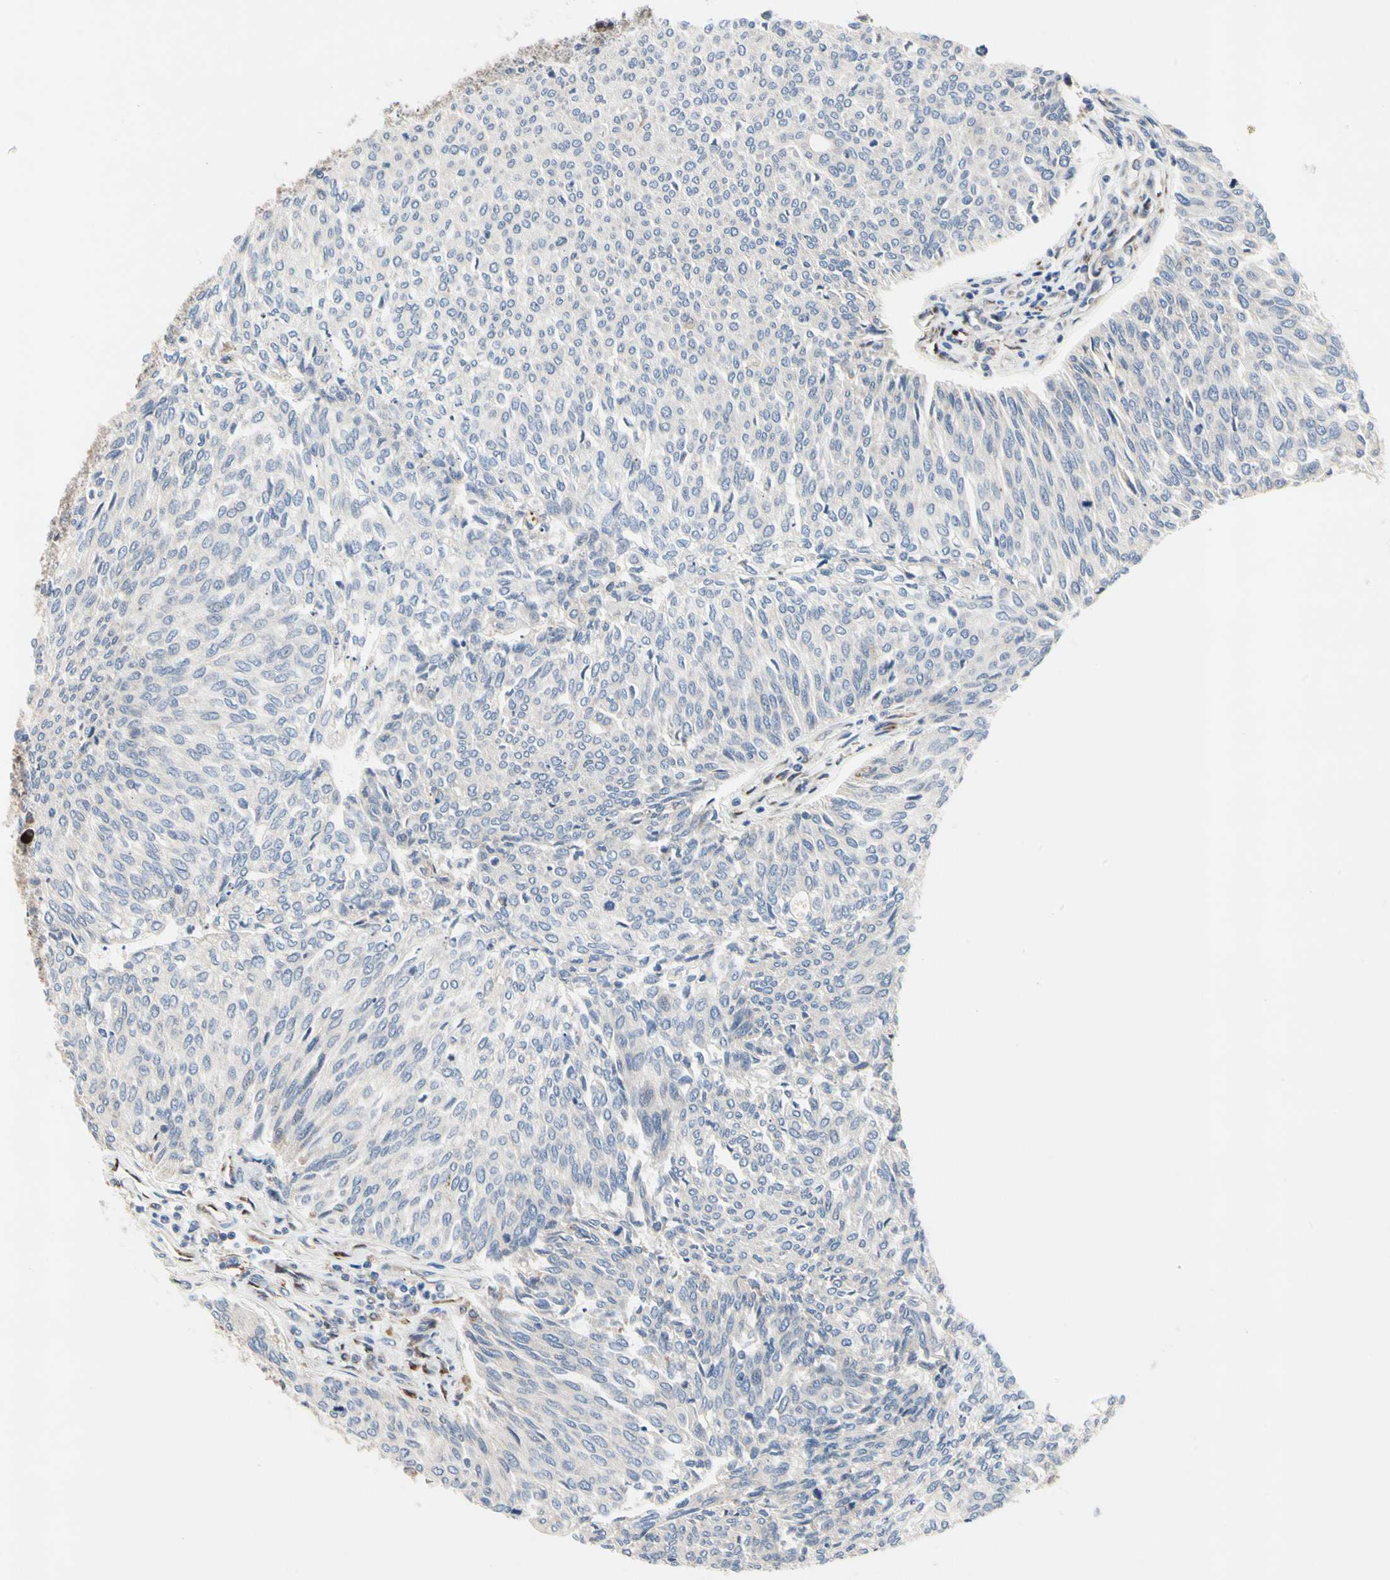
{"staining": {"intensity": "negative", "quantity": "none", "location": "none"}, "tissue": "urothelial cancer", "cell_type": "Tumor cells", "image_type": "cancer", "snomed": [{"axis": "morphology", "description": "Urothelial carcinoma, Low grade"}, {"axis": "topography", "description": "Urinary bladder"}], "caption": "IHC photomicrograph of neoplastic tissue: urothelial cancer stained with DAB shows no significant protein positivity in tumor cells.", "gene": "MMEL1", "patient": {"sex": "female", "age": 79}}